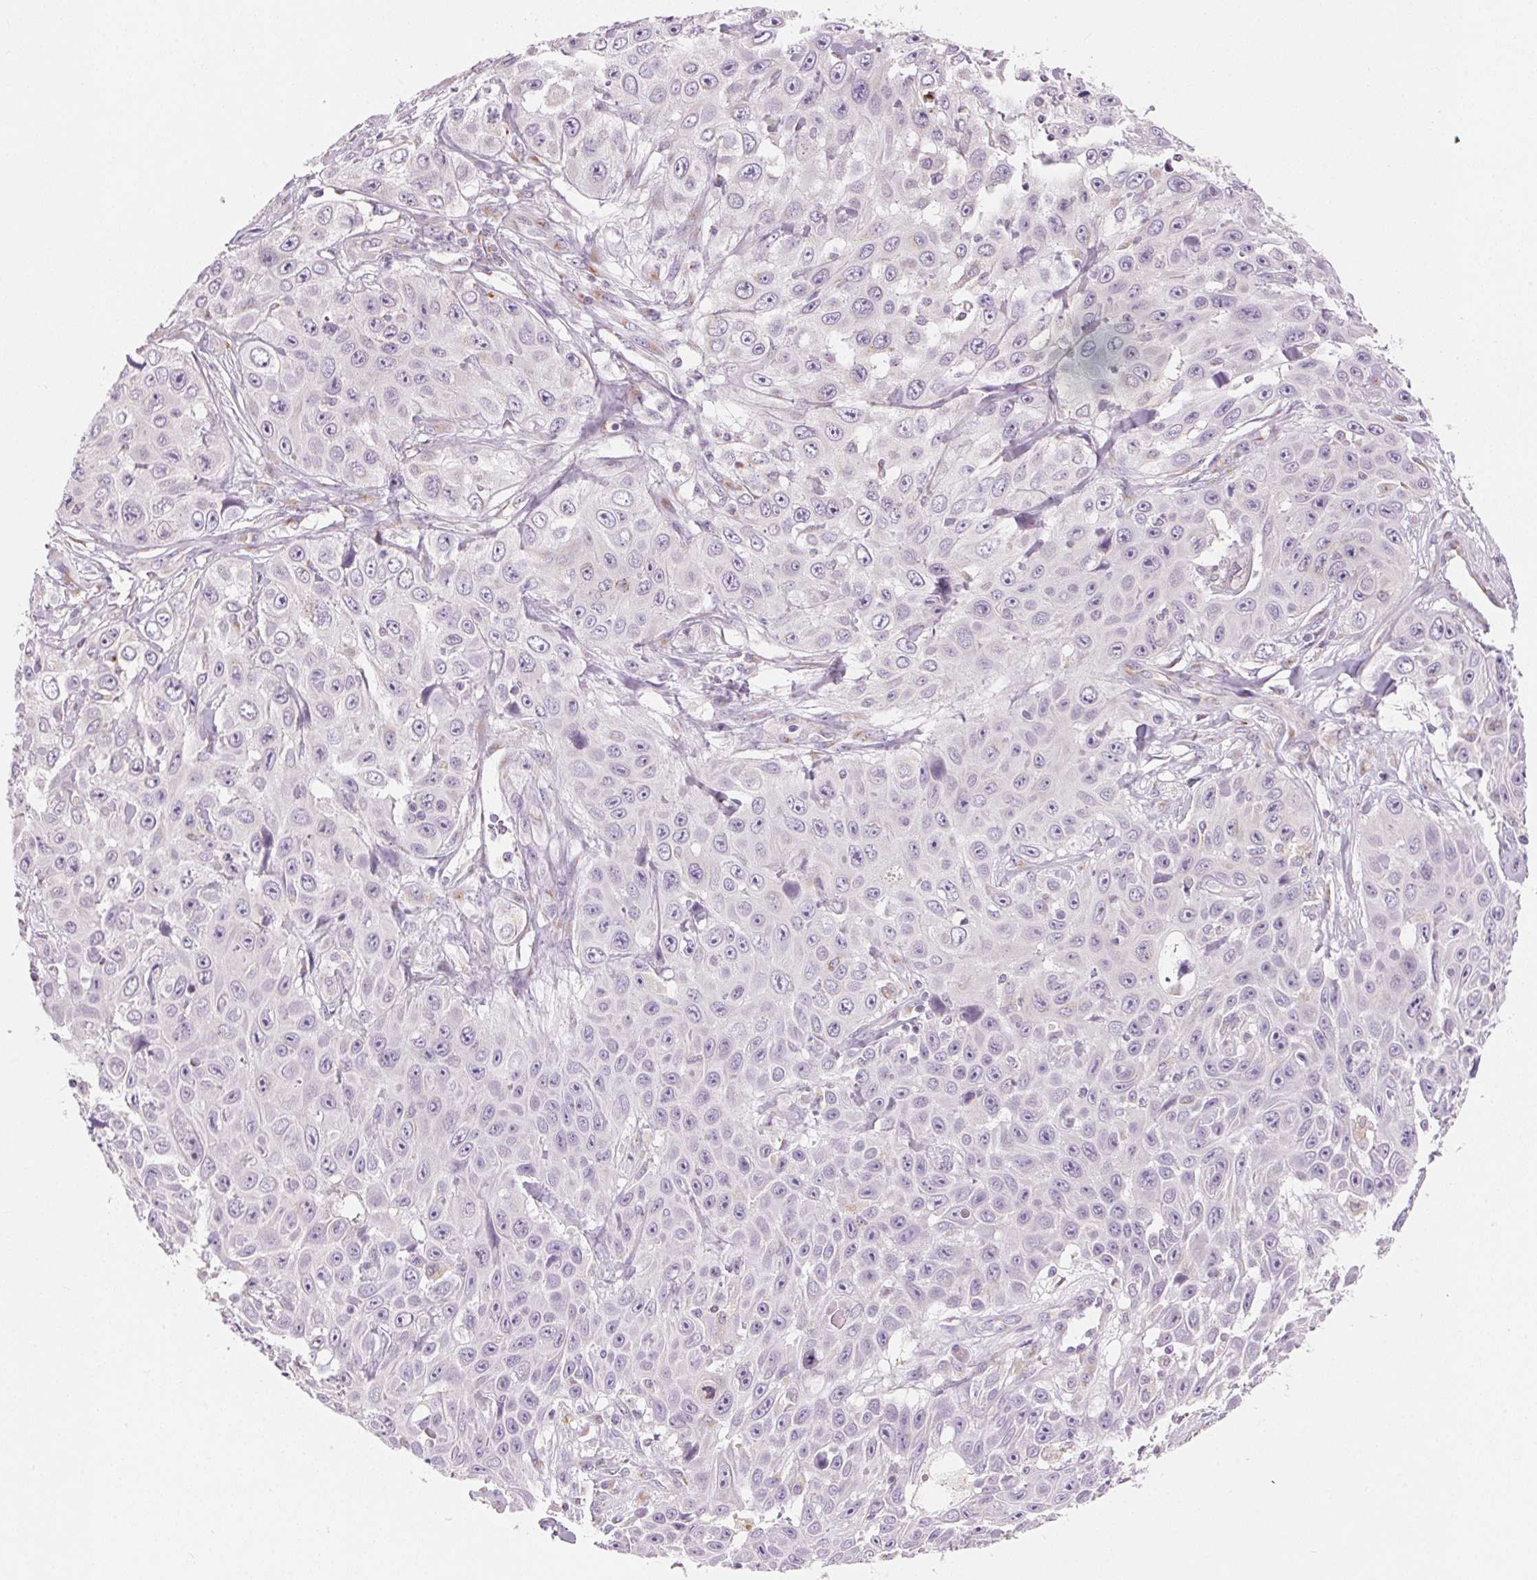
{"staining": {"intensity": "negative", "quantity": "none", "location": "none"}, "tissue": "skin cancer", "cell_type": "Tumor cells", "image_type": "cancer", "snomed": [{"axis": "morphology", "description": "Squamous cell carcinoma, NOS"}, {"axis": "topography", "description": "Skin"}], "caption": "Photomicrograph shows no protein staining in tumor cells of skin squamous cell carcinoma tissue. (Stains: DAB immunohistochemistry (IHC) with hematoxylin counter stain, Microscopy: brightfield microscopy at high magnification).", "gene": "DRAM2", "patient": {"sex": "male", "age": 82}}